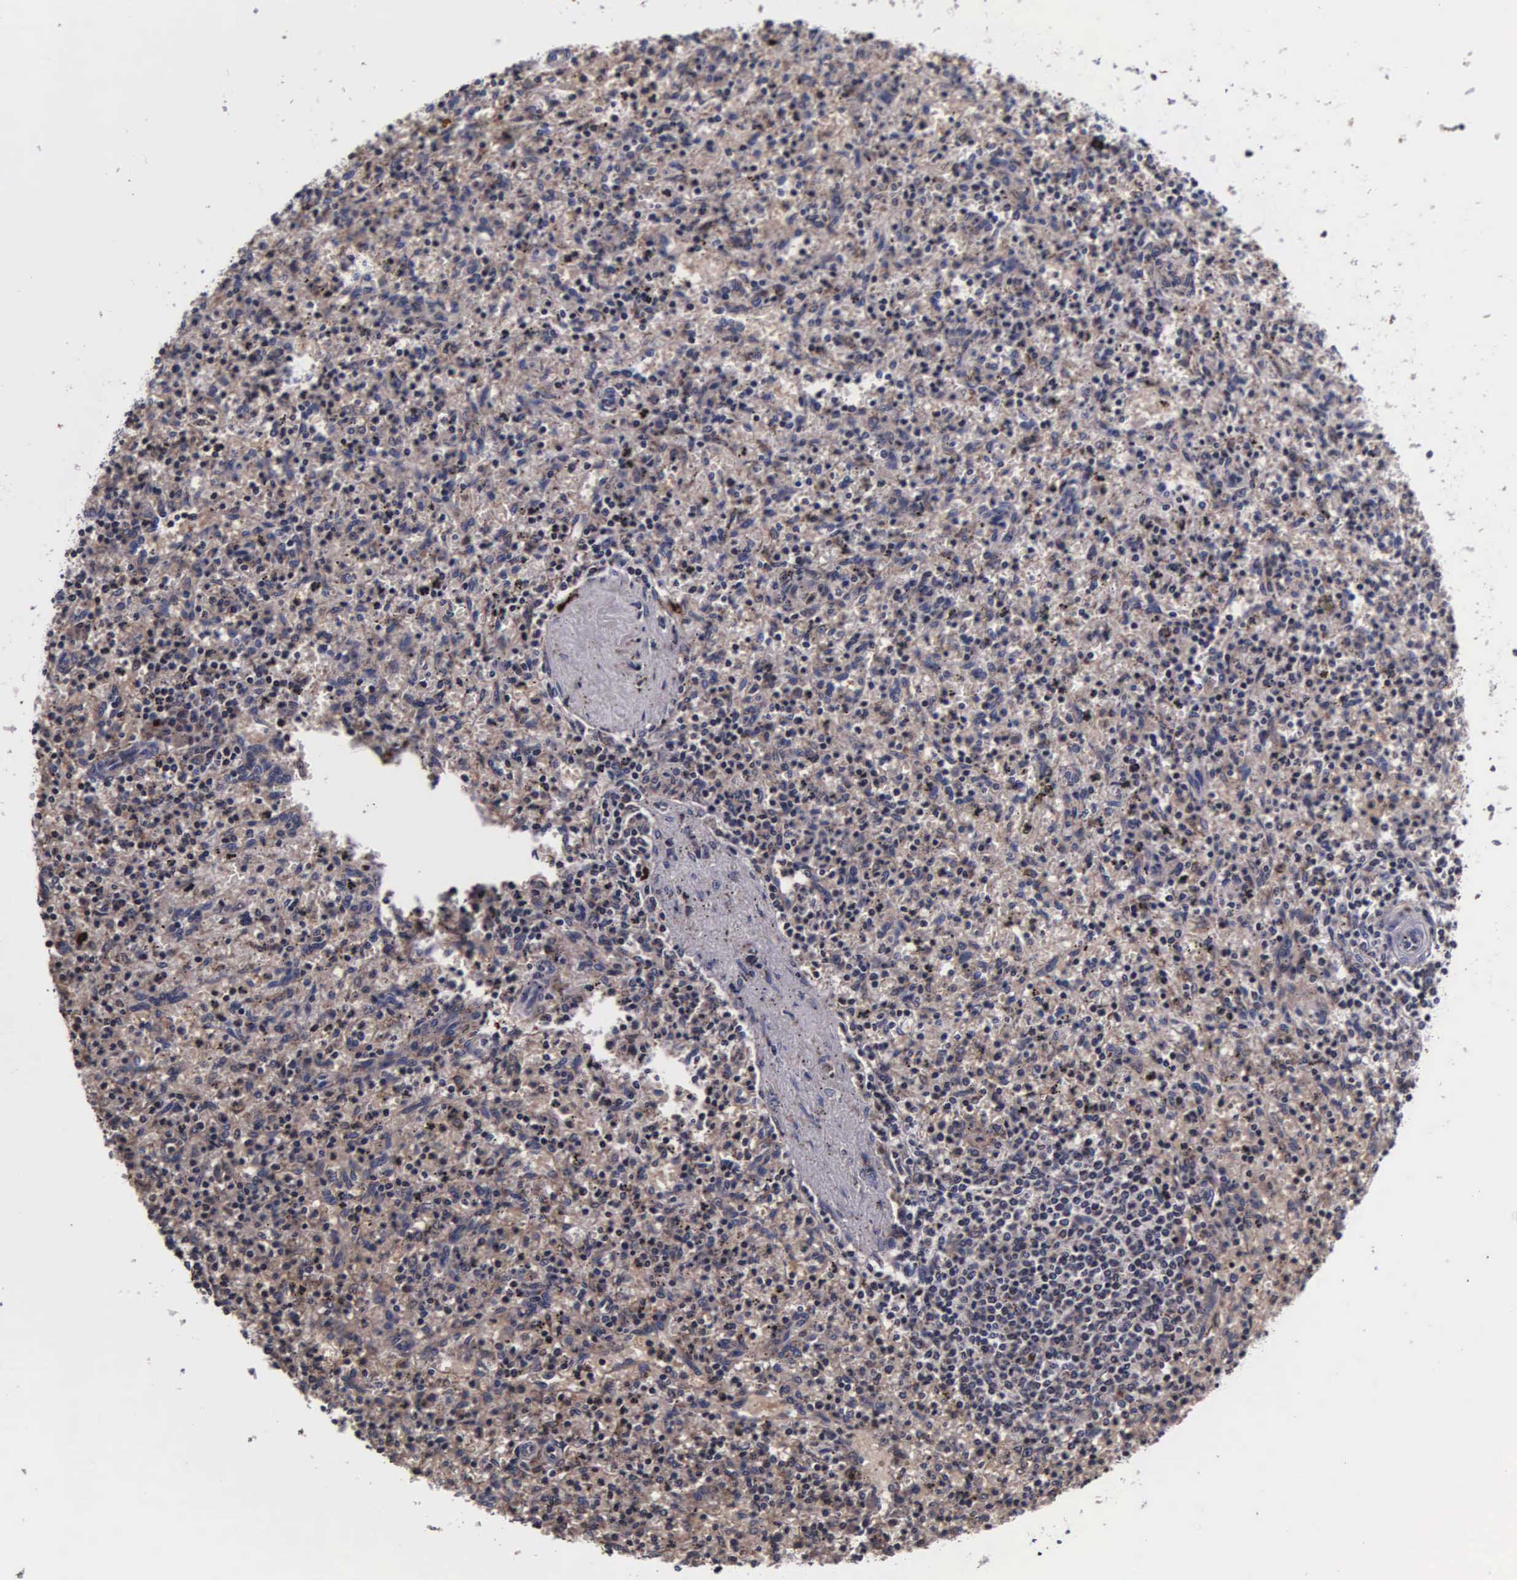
{"staining": {"intensity": "negative", "quantity": "none", "location": "none"}, "tissue": "spleen", "cell_type": "Cells in red pulp", "image_type": "normal", "snomed": [{"axis": "morphology", "description": "Normal tissue, NOS"}, {"axis": "topography", "description": "Spleen"}], "caption": "Immunohistochemistry (IHC) photomicrograph of benign spleen: spleen stained with DAB demonstrates no significant protein staining in cells in red pulp.", "gene": "PSMA3", "patient": {"sex": "male", "age": 72}}